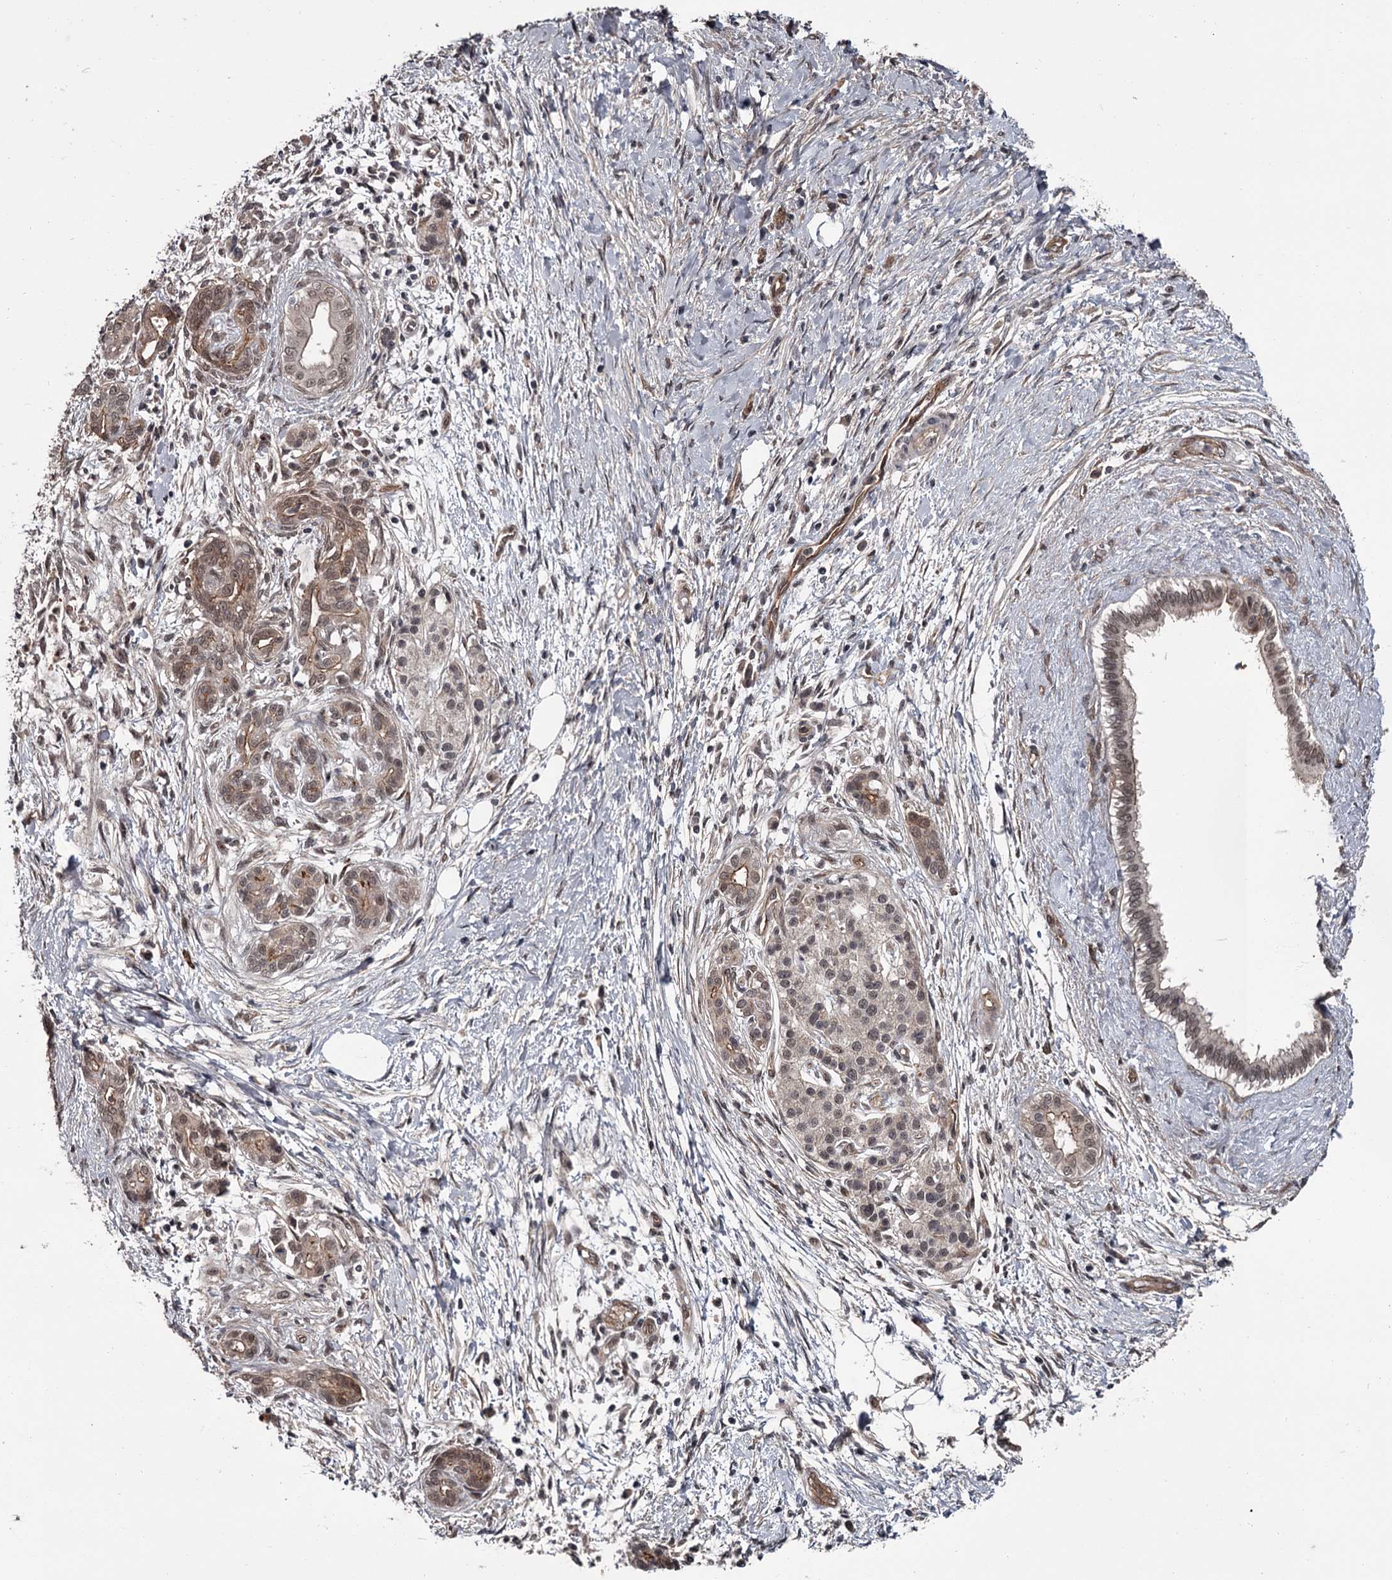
{"staining": {"intensity": "weak", "quantity": ">75%", "location": "nuclear"}, "tissue": "pancreatic cancer", "cell_type": "Tumor cells", "image_type": "cancer", "snomed": [{"axis": "morphology", "description": "Adenocarcinoma, NOS"}, {"axis": "topography", "description": "Pancreas"}], "caption": "Adenocarcinoma (pancreatic) stained with DAB immunohistochemistry (IHC) exhibits low levels of weak nuclear staining in about >75% of tumor cells.", "gene": "CDC42EP2", "patient": {"sex": "male", "age": 58}}